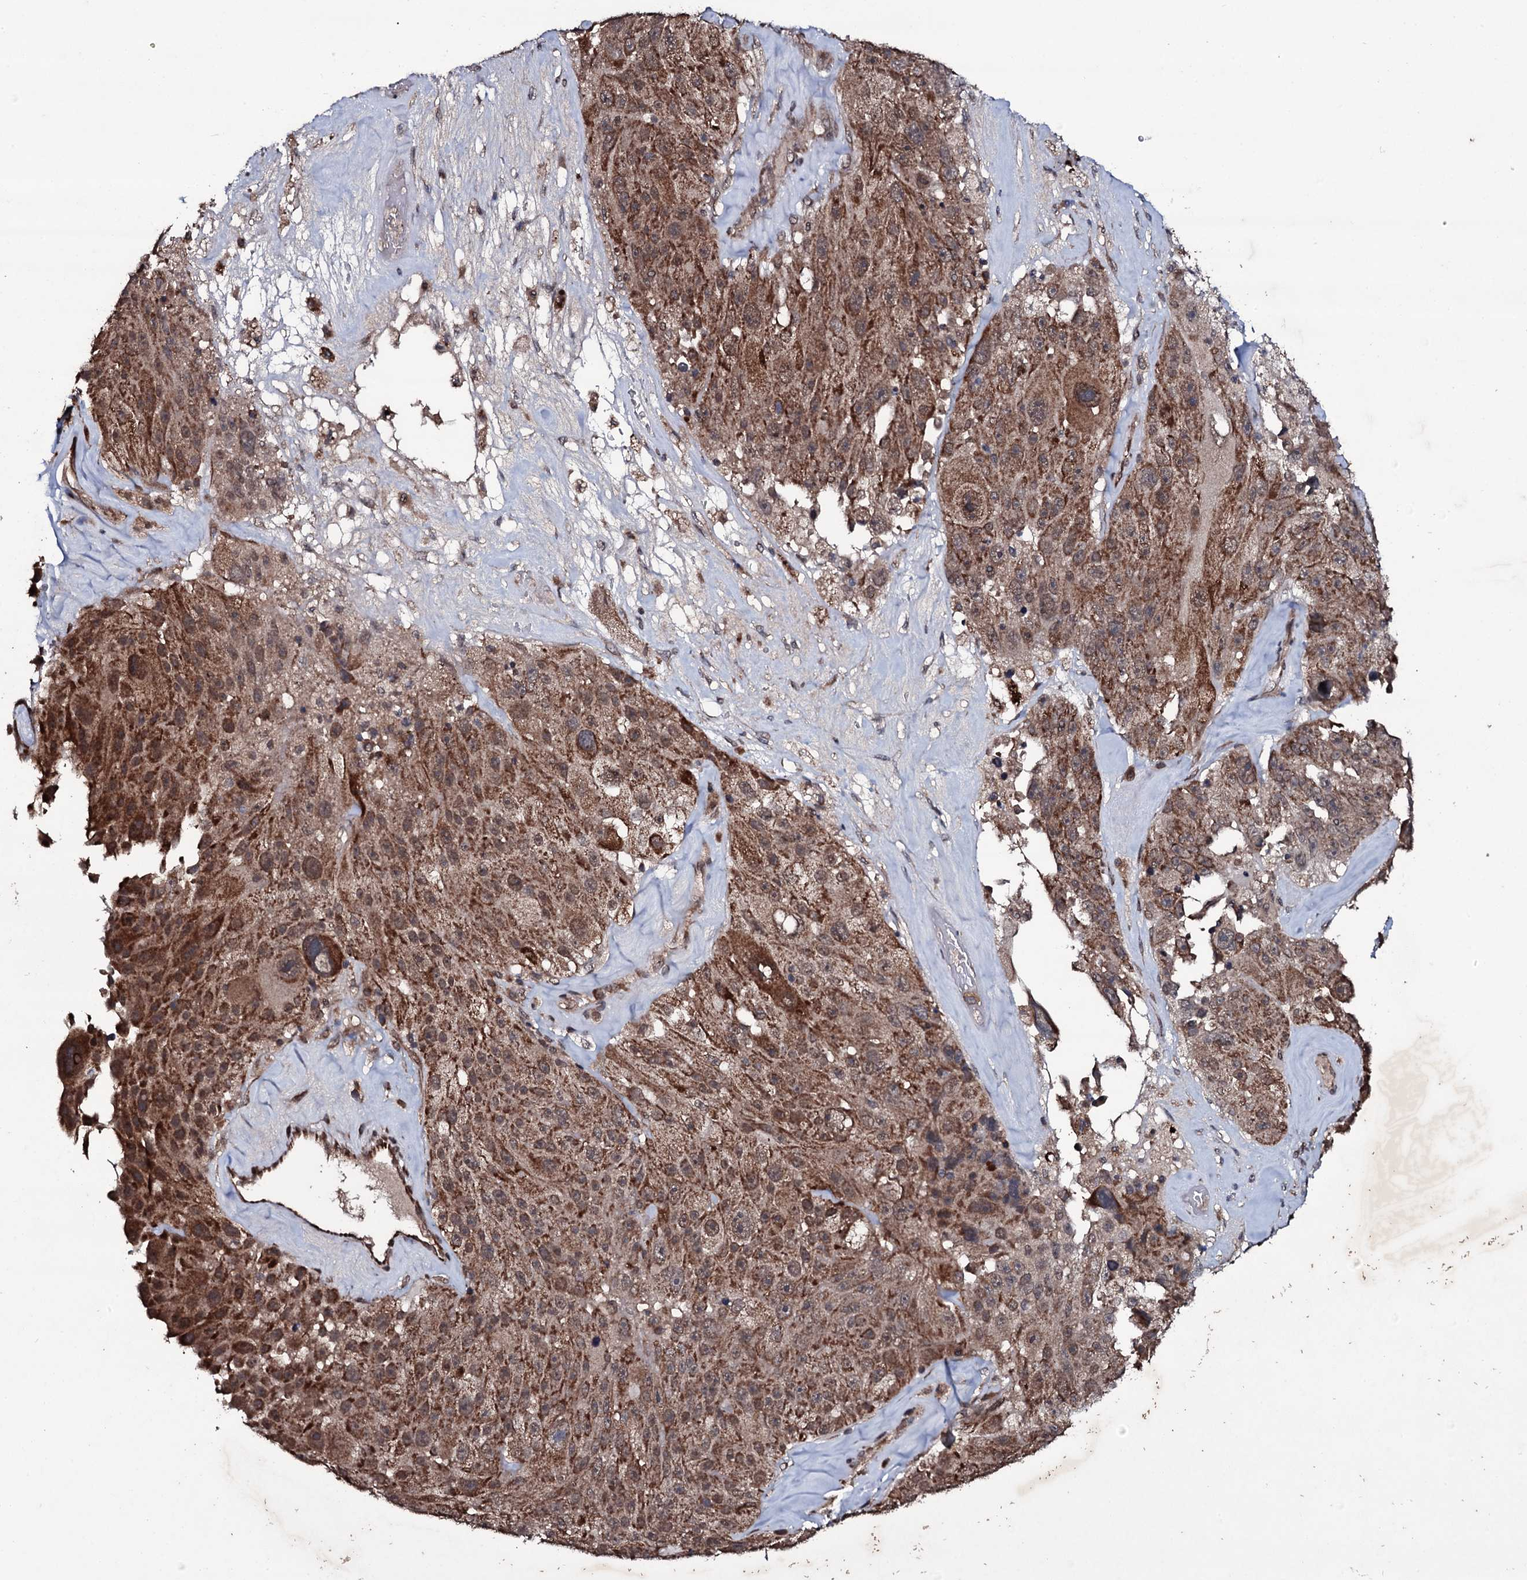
{"staining": {"intensity": "moderate", "quantity": ">75%", "location": "cytoplasmic/membranous"}, "tissue": "melanoma", "cell_type": "Tumor cells", "image_type": "cancer", "snomed": [{"axis": "morphology", "description": "Malignant melanoma, Metastatic site"}, {"axis": "topography", "description": "Lymph node"}], "caption": "Human melanoma stained for a protein (brown) exhibits moderate cytoplasmic/membranous positive expression in approximately >75% of tumor cells.", "gene": "MRPS31", "patient": {"sex": "male", "age": 62}}